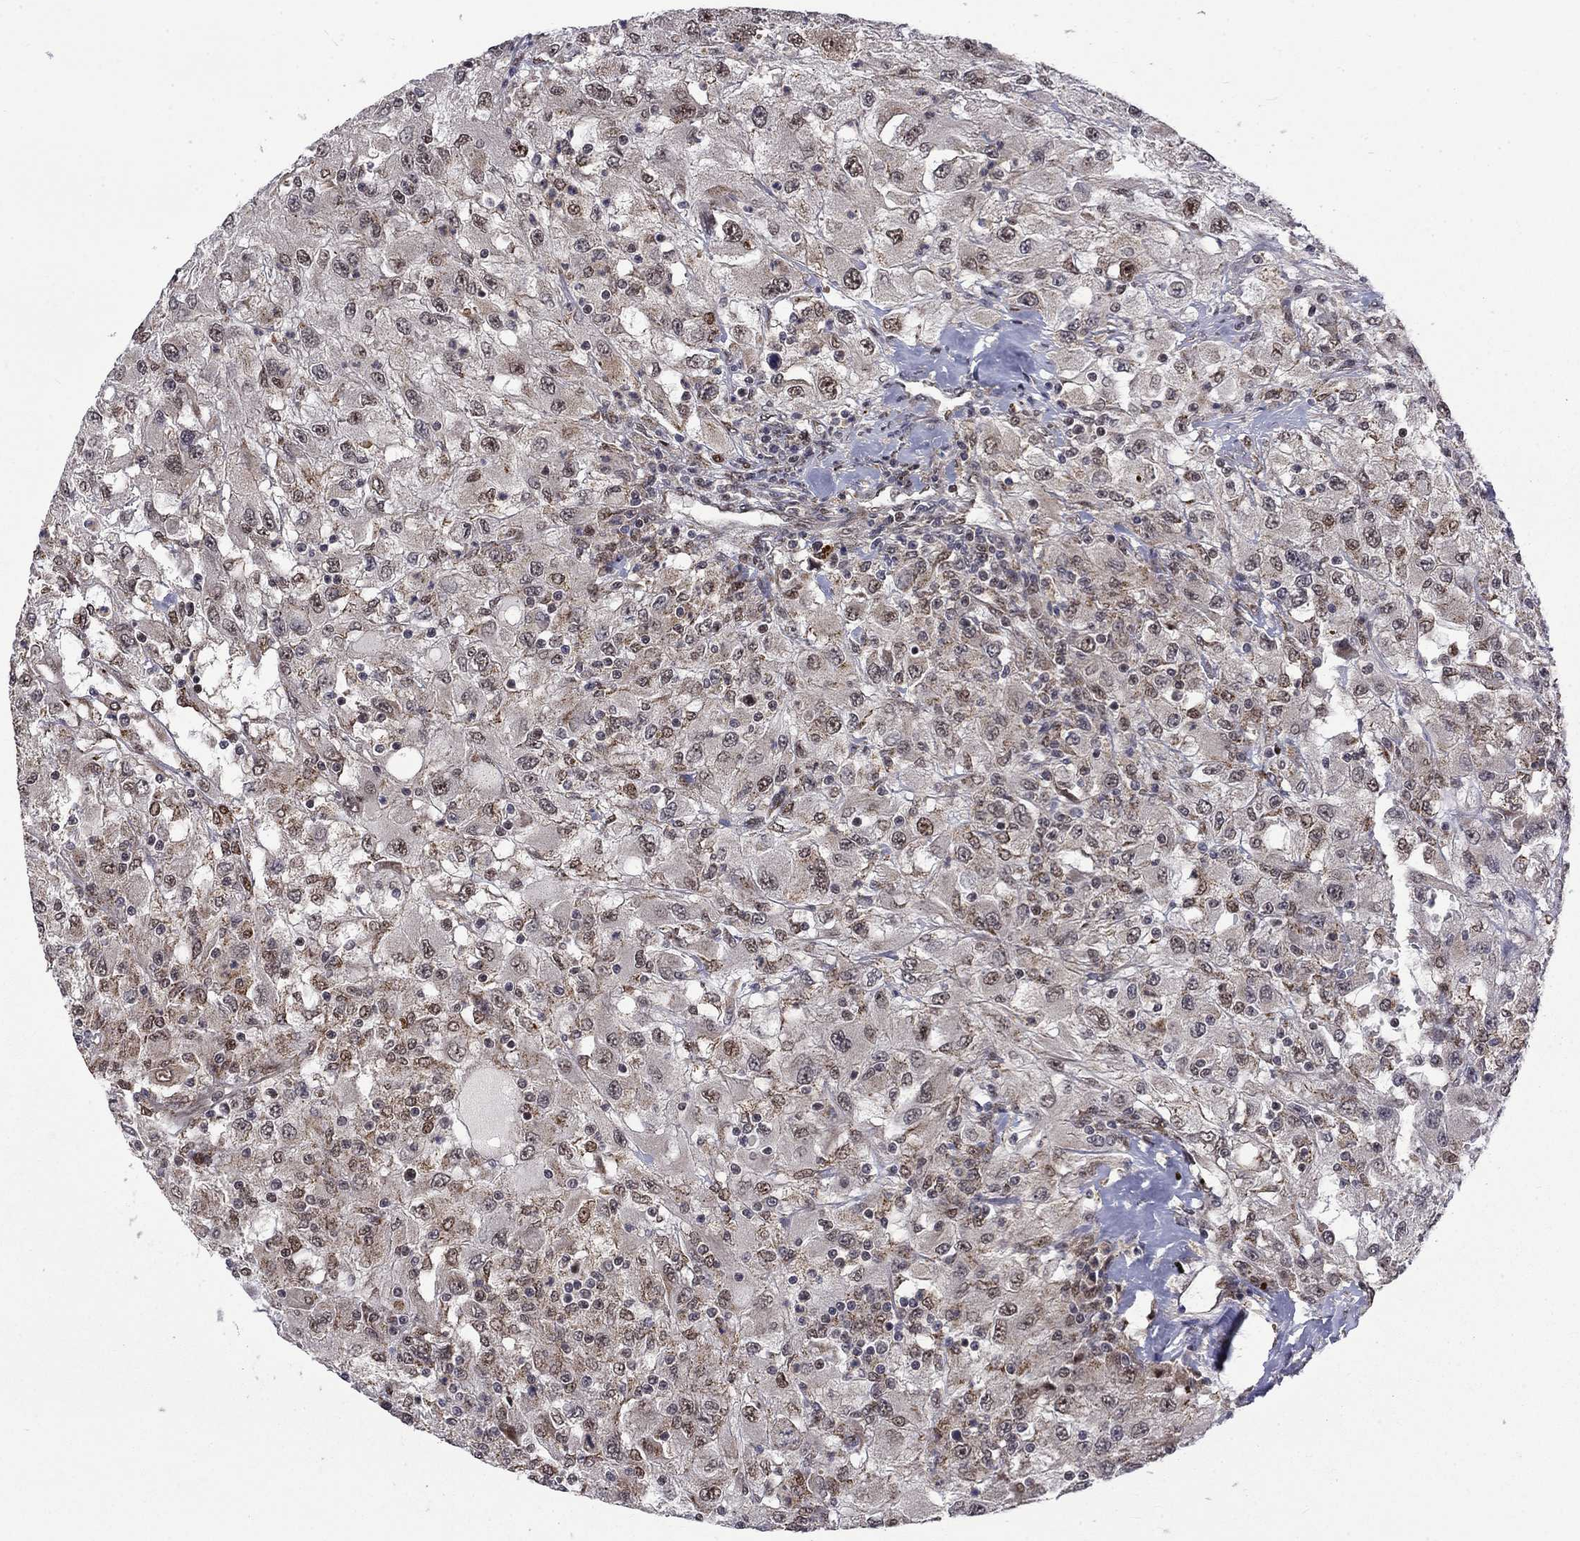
{"staining": {"intensity": "moderate", "quantity": "<25%", "location": "nuclear"}, "tissue": "renal cancer", "cell_type": "Tumor cells", "image_type": "cancer", "snomed": [{"axis": "morphology", "description": "Adenocarcinoma, NOS"}, {"axis": "topography", "description": "Kidney"}], "caption": "Renal cancer (adenocarcinoma) stained with a brown dye demonstrates moderate nuclear positive positivity in approximately <25% of tumor cells.", "gene": "KPNA3", "patient": {"sex": "female", "age": 67}}